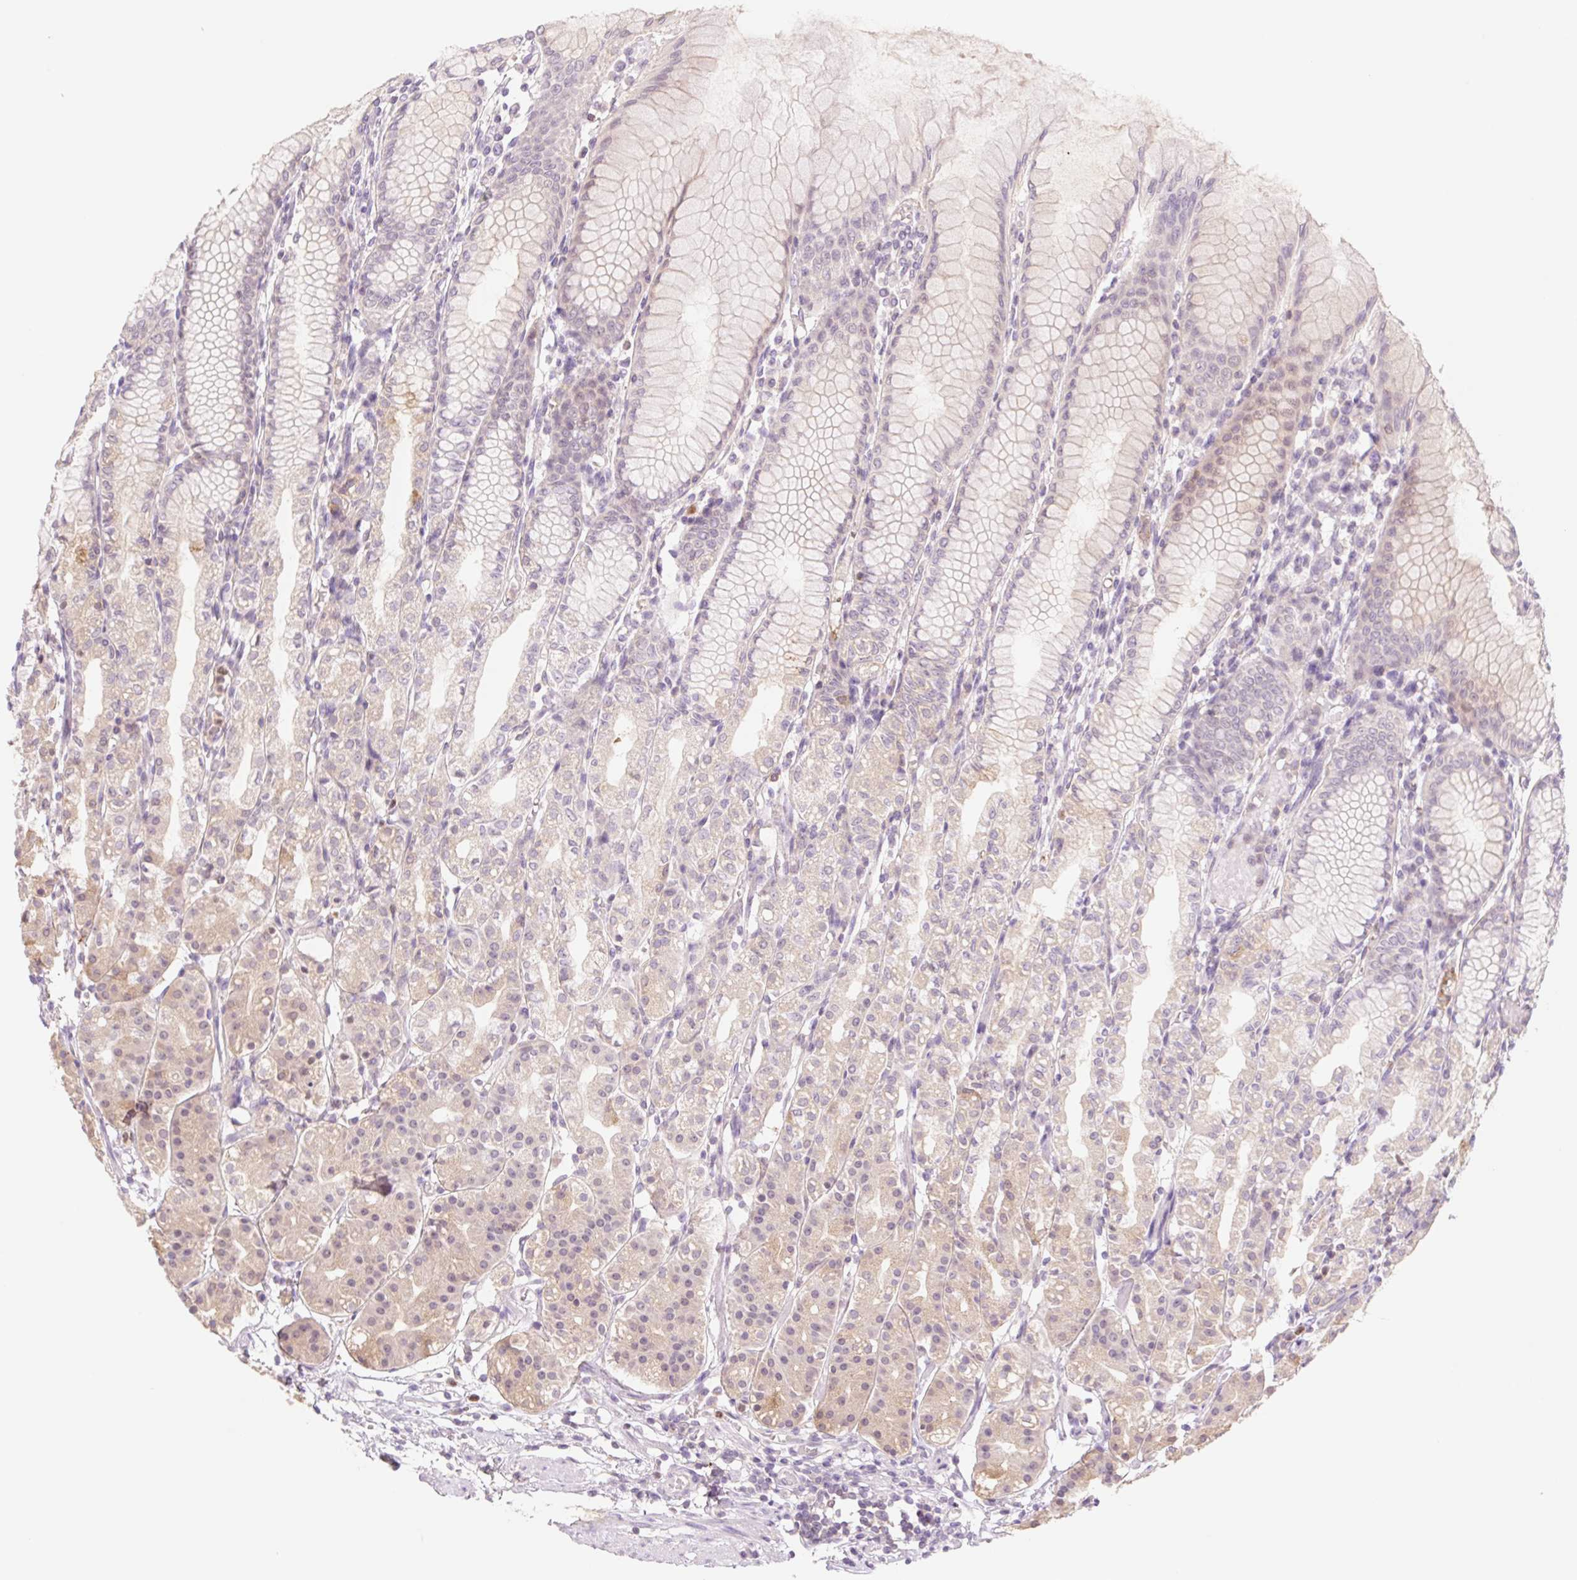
{"staining": {"intensity": "moderate", "quantity": "<25%", "location": "cytoplasmic/membranous"}, "tissue": "stomach", "cell_type": "Glandular cells", "image_type": "normal", "snomed": [{"axis": "morphology", "description": "Normal tissue, NOS"}, {"axis": "topography", "description": "Stomach"}], "caption": "Brown immunohistochemical staining in benign stomach demonstrates moderate cytoplasmic/membranous staining in about <25% of glandular cells. The staining is performed using DAB (3,3'-diaminobenzidine) brown chromogen to label protein expression. The nuclei are counter-stained blue using hematoxylin.", "gene": "HEBP1", "patient": {"sex": "female", "age": 57}}